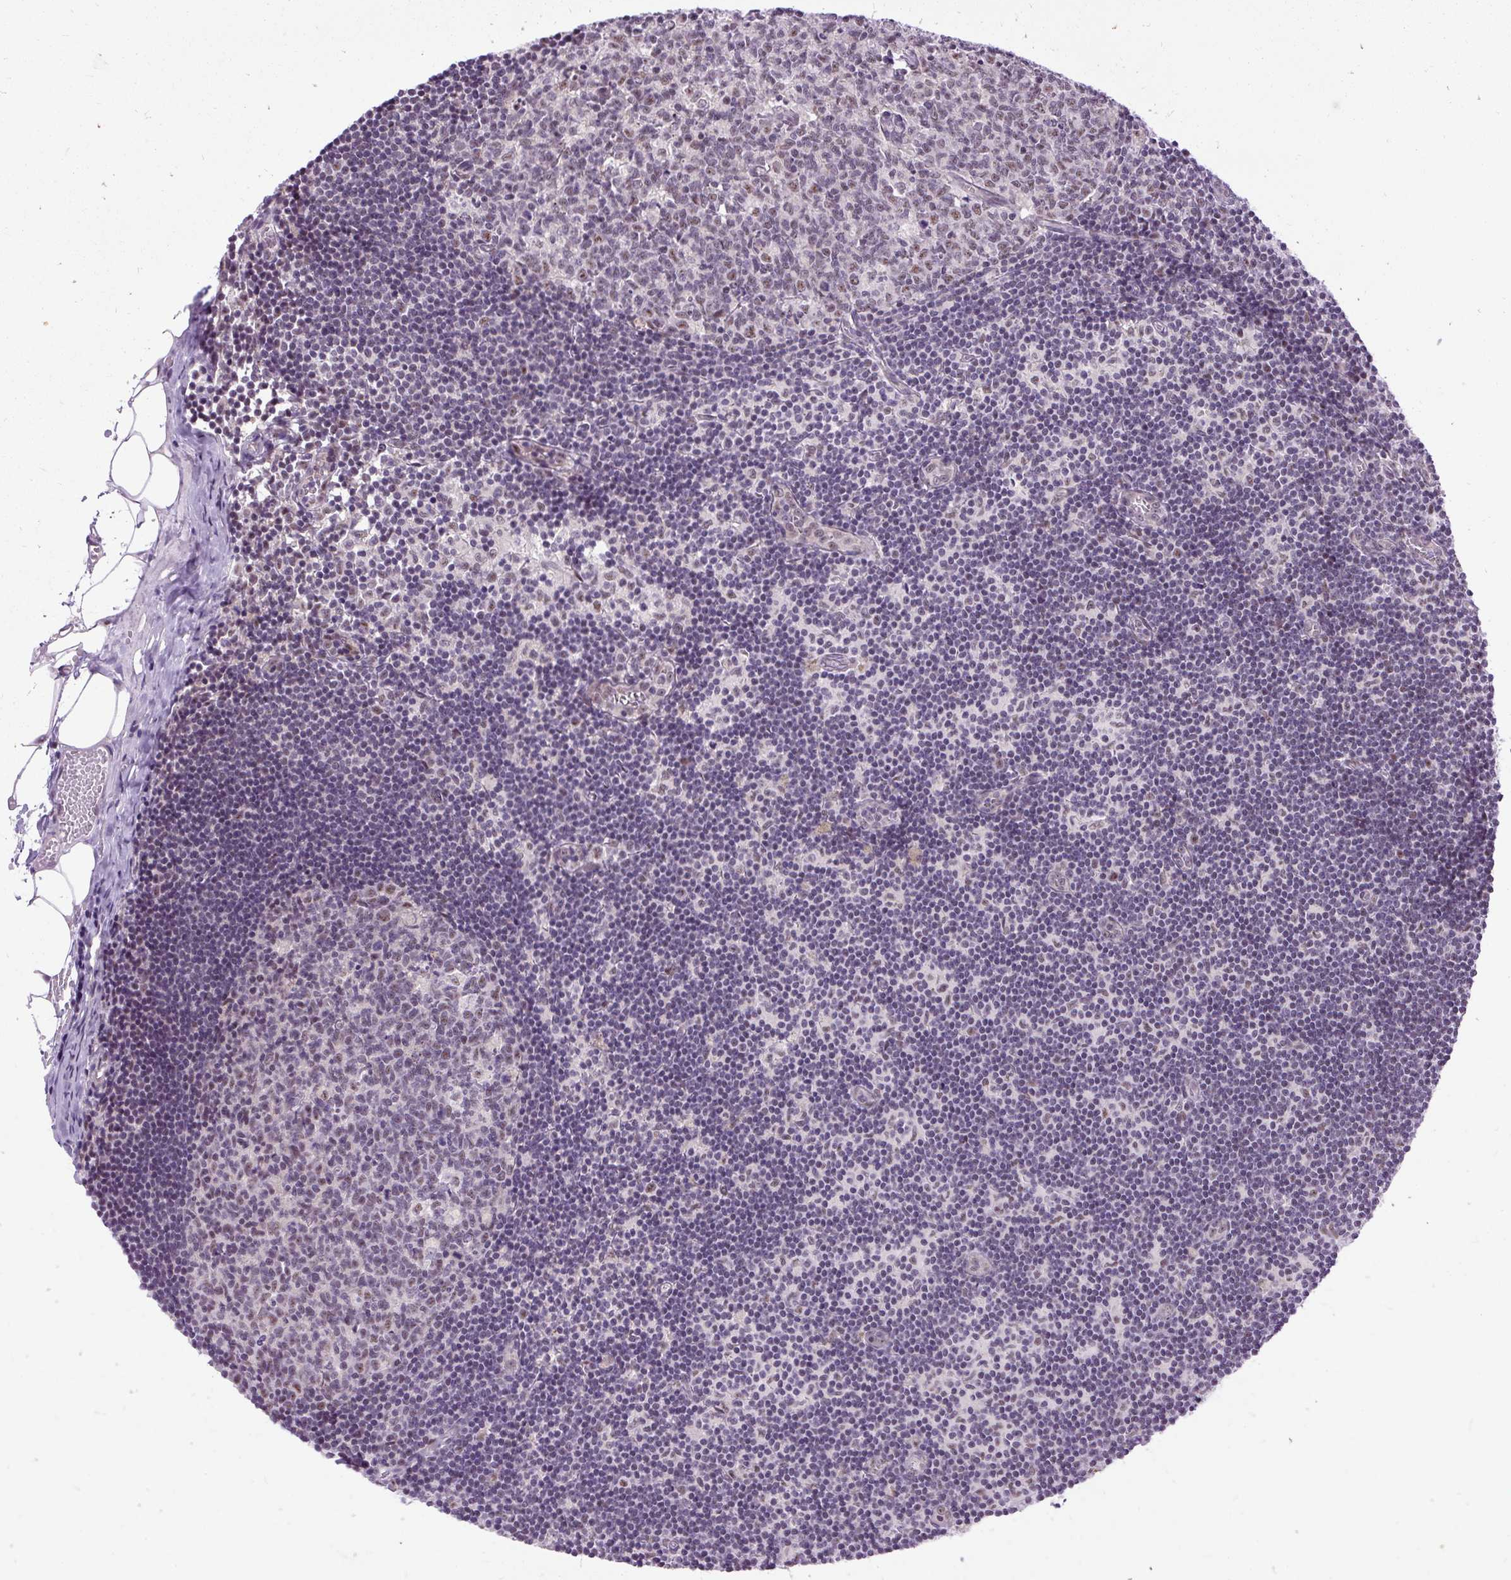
{"staining": {"intensity": "moderate", "quantity": "<25%", "location": "nuclear"}, "tissue": "lymph node", "cell_type": "Germinal center cells", "image_type": "normal", "snomed": [{"axis": "morphology", "description": "Normal tissue, NOS"}, {"axis": "topography", "description": "Lymph node"}], "caption": "Normal lymph node demonstrates moderate nuclear positivity in approximately <25% of germinal center cells.", "gene": "SMC5", "patient": {"sex": "female", "age": 31}}